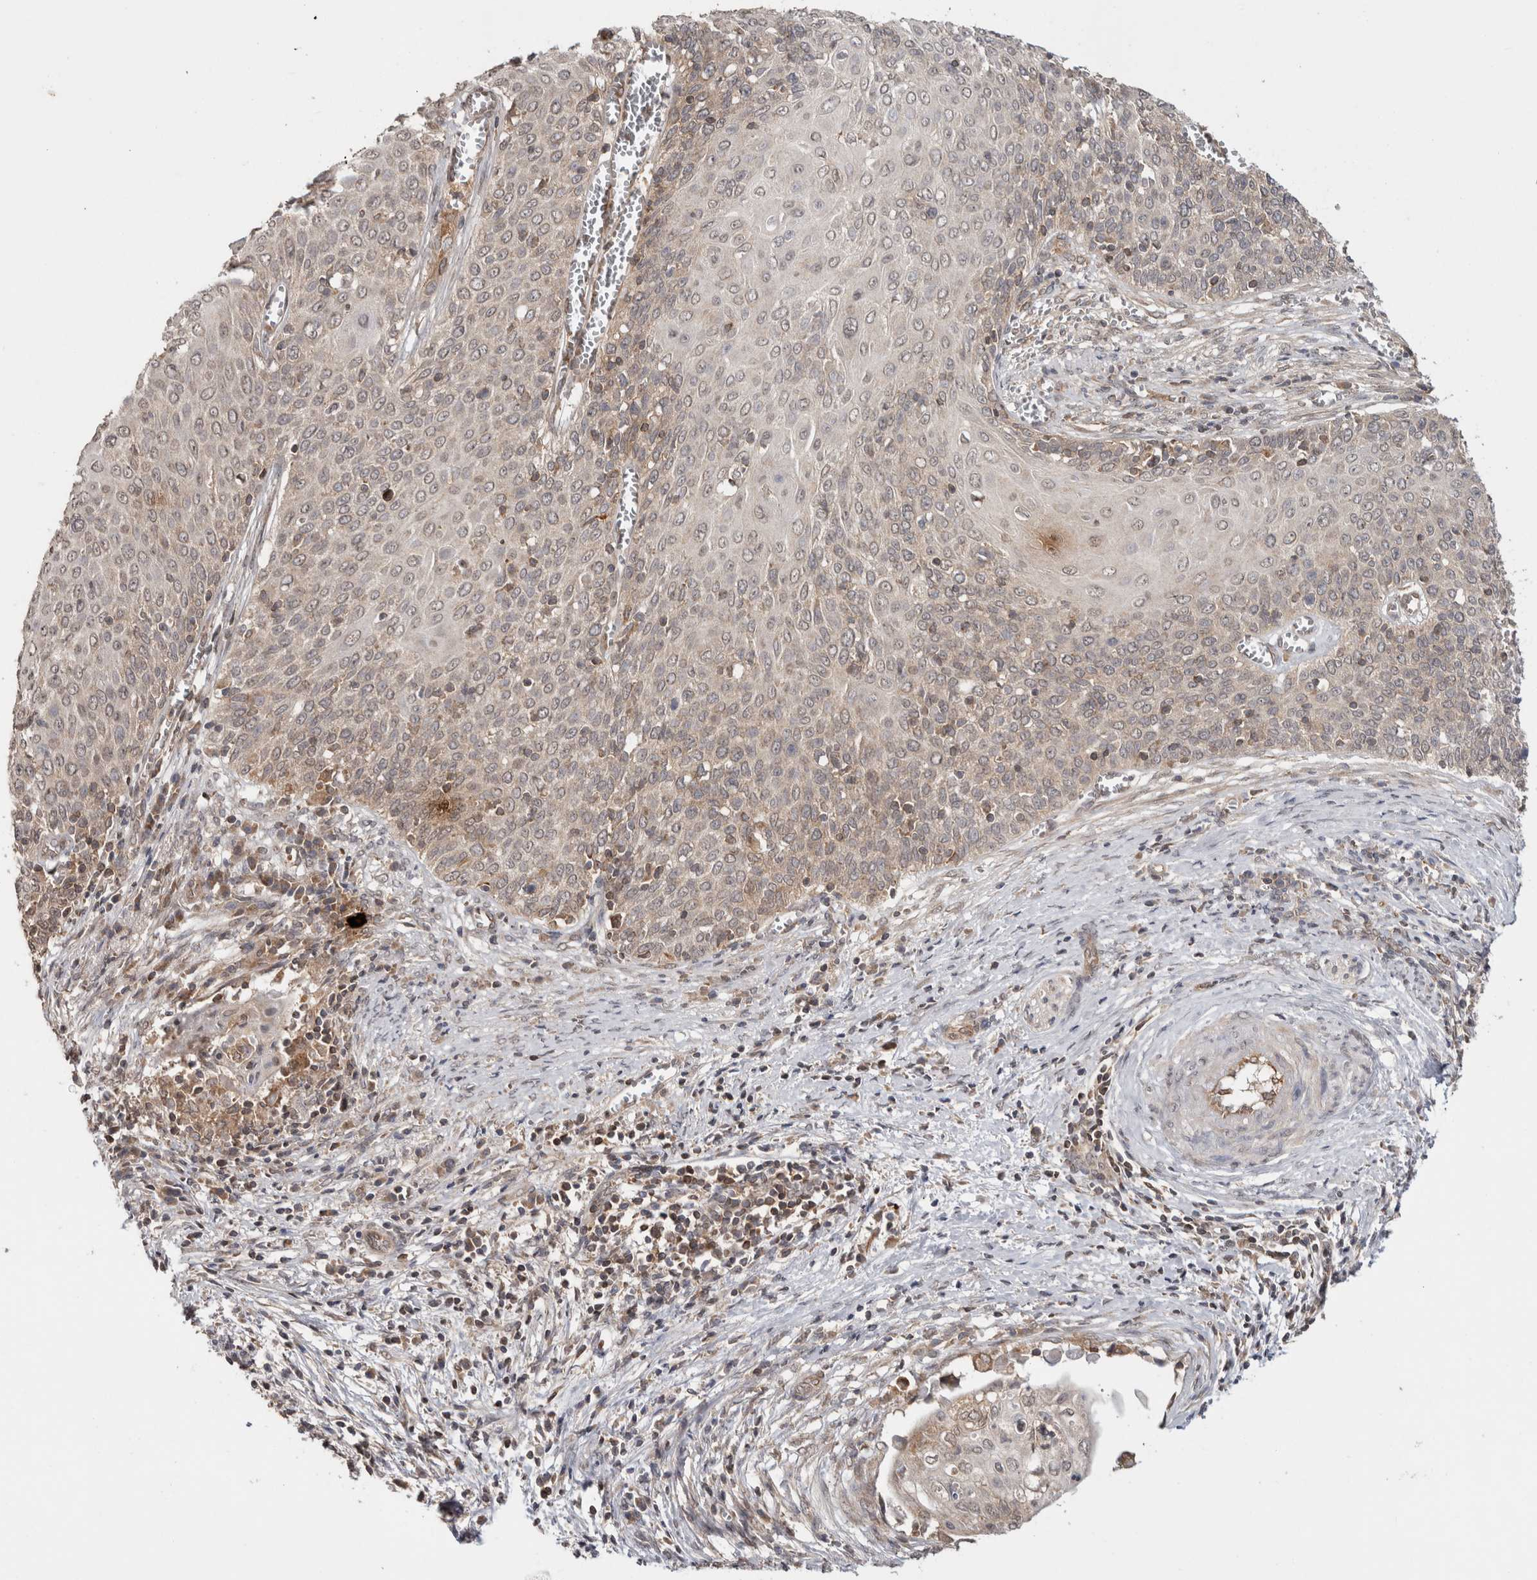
{"staining": {"intensity": "weak", "quantity": "<25%", "location": "cytoplasmic/membranous"}, "tissue": "cervical cancer", "cell_type": "Tumor cells", "image_type": "cancer", "snomed": [{"axis": "morphology", "description": "Squamous cell carcinoma, NOS"}, {"axis": "topography", "description": "Cervix"}], "caption": "There is no significant positivity in tumor cells of cervical cancer (squamous cell carcinoma).", "gene": "HMOX2", "patient": {"sex": "female", "age": 39}}